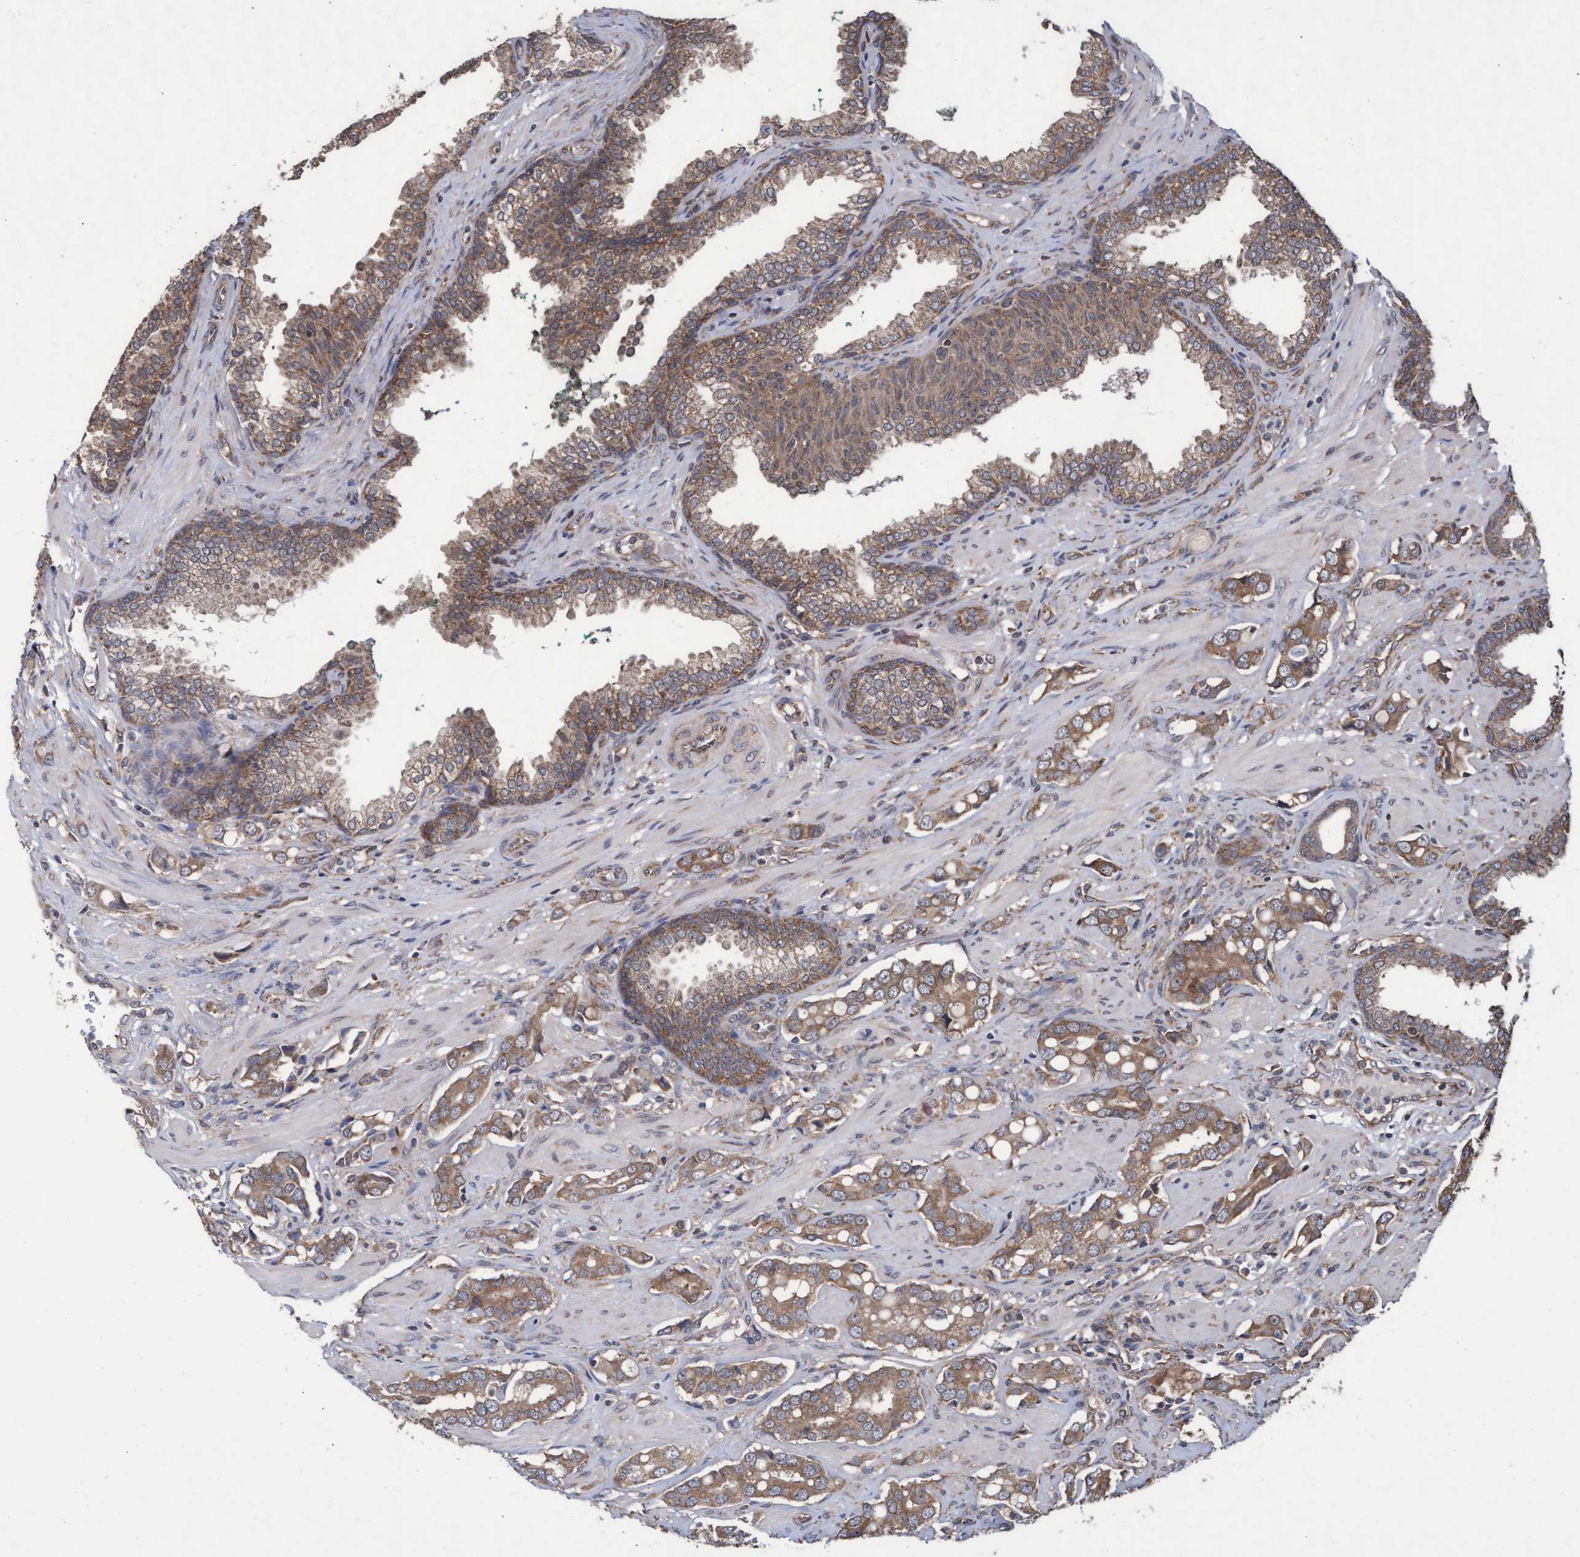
{"staining": {"intensity": "moderate", "quantity": ">75%", "location": "cytoplasmic/membranous"}, "tissue": "prostate cancer", "cell_type": "Tumor cells", "image_type": "cancer", "snomed": [{"axis": "morphology", "description": "Adenocarcinoma, High grade"}, {"axis": "topography", "description": "Prostate"}], "caption": "Immunohistochemical staining of human prostate adenocarcinoma (high-grade) reveals medium levels of moderate cytoplasmic/membranous staining in approximately >75% of tumor cells.", "gene": "ABCF2", "patient": {"sex": "male", "age": 52}}